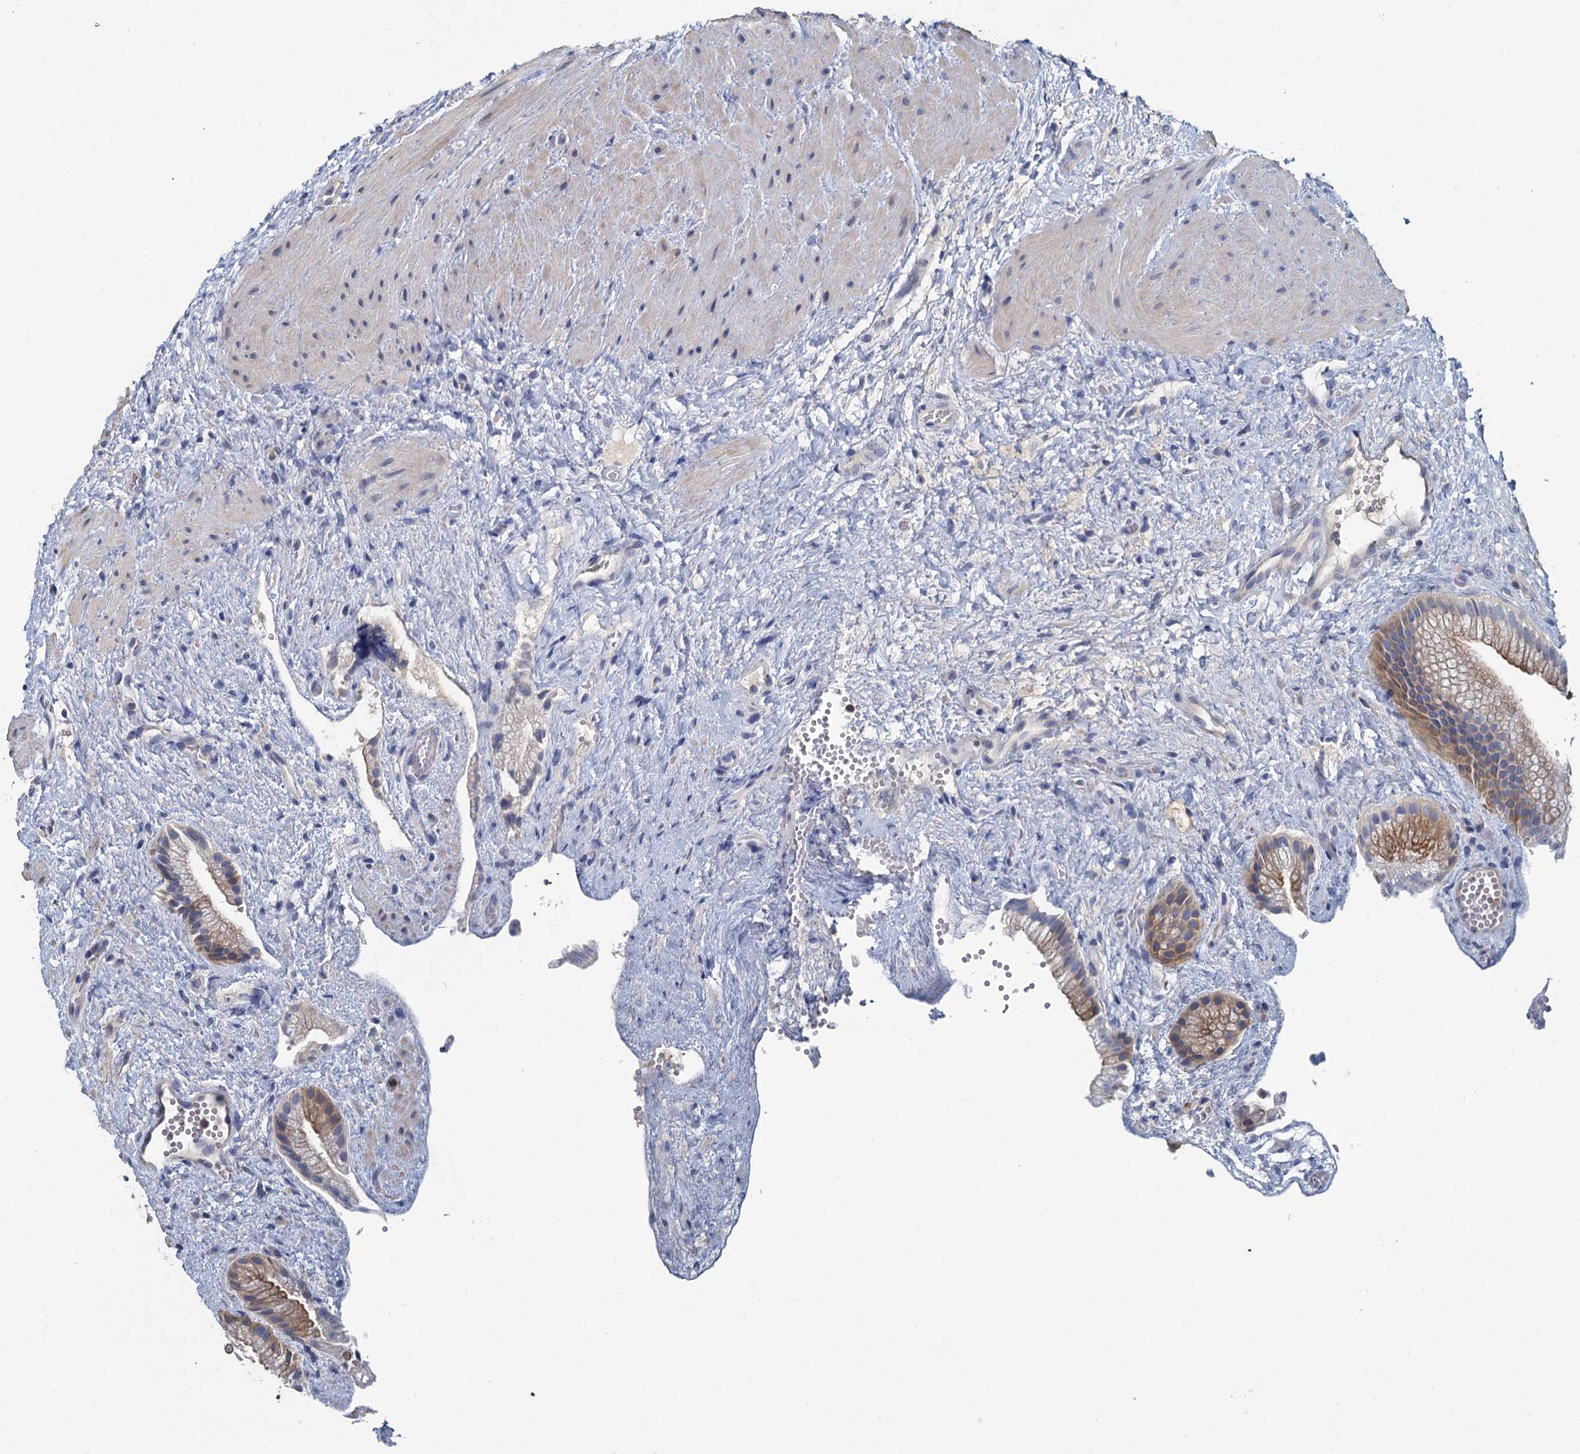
{"staining": {"intensity": "moderate", "quantity": "25%-75%", "location": "cytoplasmic/membranous"}, "tissue": "gallbladder", "cell_type": "Glandular cells", "image_type": "normal", "snomed": [{"axis": "morphology", "description": "Normal tissue, NOS"}, {"axis": "morphology", "description": "Inflammation, NOS"}, {"axis": "topography", "description": "Gallbladder"}], "caption": "Glandular cells display medium levels of moderate cytoplasmic/membranous expression in about 25%-75% of cells in unremarkable gallbladder.", "gene": "ACSM3", "patient": {"sex": "male", "age": 51}}